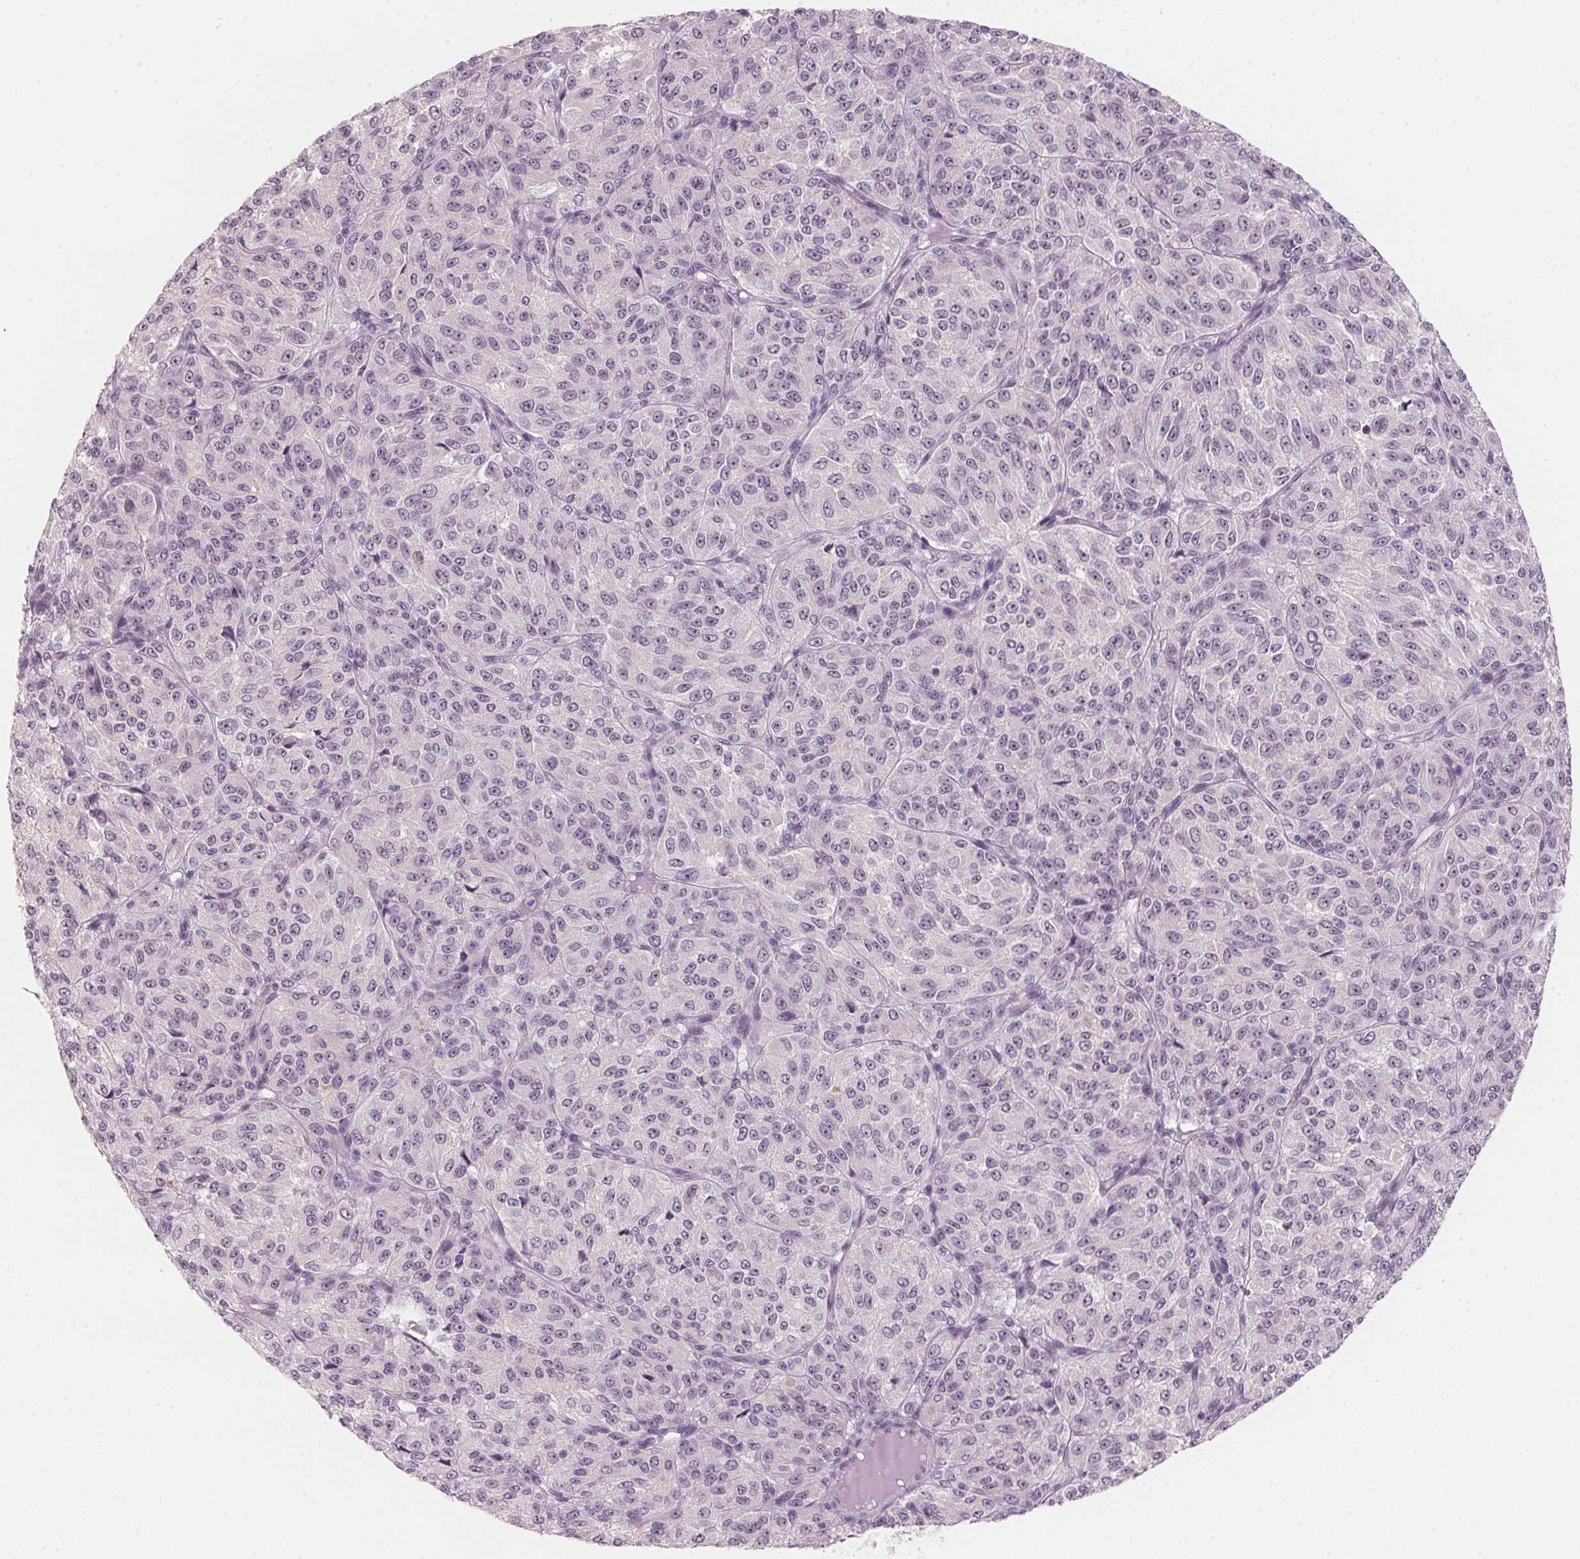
{"staining": {"intensity": "weak", "quantity": "<25%", "location": "nuclear"}, "tissue": "melanoma", "cell_type": "Tumor cells", "image_type": "cancer", "snomed": [{"axis": "morphology", "description": "Malignant melanoma, Metastatic site"}, {"axis": "topography", "description": "Brain"}], "caption": "The image demonstrates no significant positivity in tumor cells of malignant melanoma (metastatic site). (Stains: DAB (3,3'-diaminobenzidine) immunohistochemistry (IHC) with hematoxylin counter stain, Microscopy: brightfield microscopy at high magnification).", "gene": "DNTTIP2", "patient": {"sex": "female", "age": 56}}